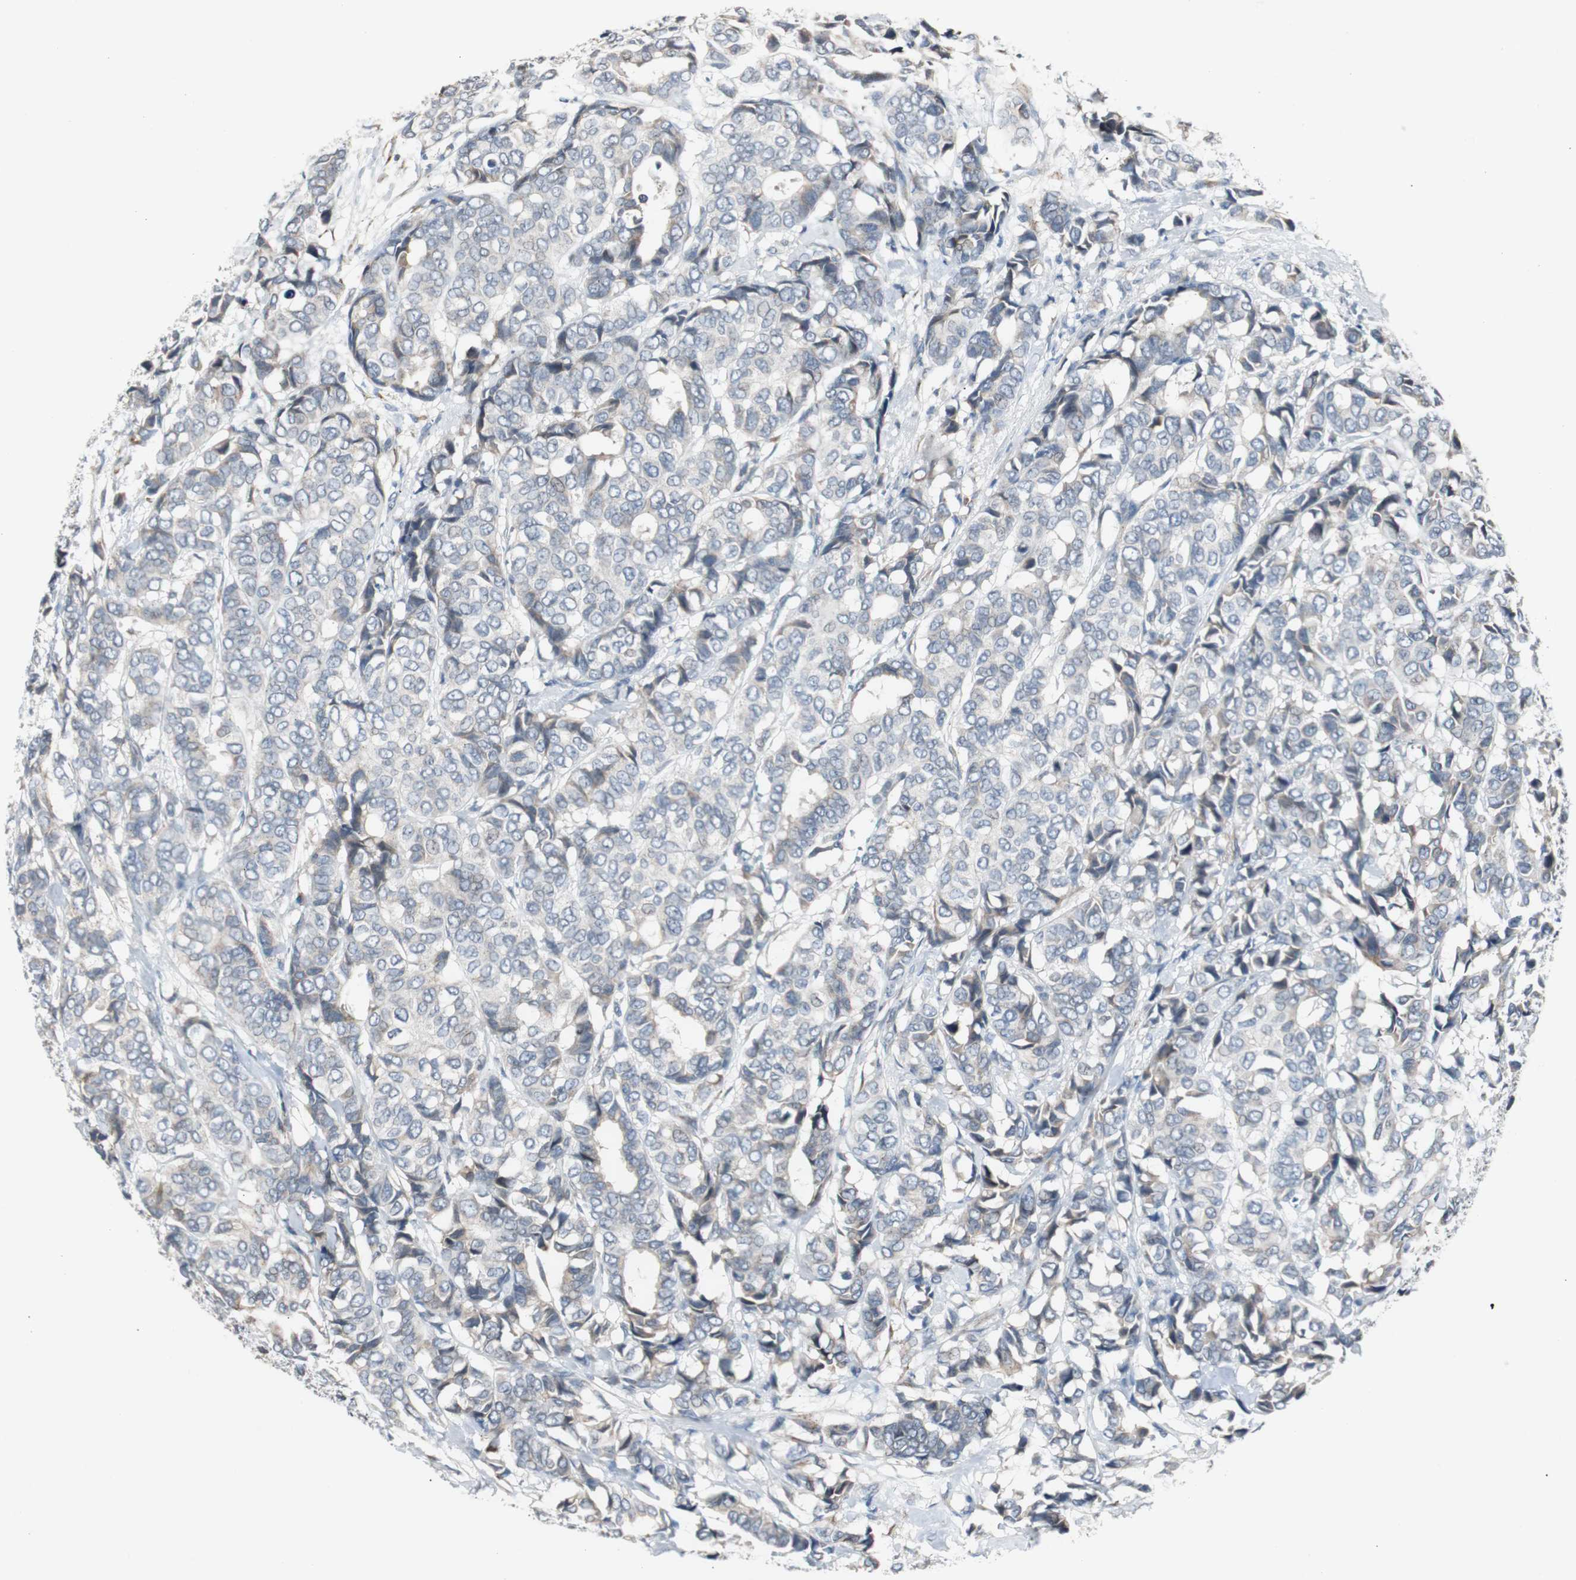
{"staining": {"intensity": "negative", "quantity": "none", "location": "none"}, "tissue": "breast cancer", "cell_type": "Tumor cells", "image_type": "cancer", "snomed": [{"axis": "morphology", "description": "Duct carcinoma"}, {"axis": "topography", "description": "Breast"}], "caption": "Immunohistochemical staining of human intraductal carcinoma (breast) demonstrates no significant expression in tumor cells.", "gene": "SOX30", "patient": {"sex": "female", "age": 87}}